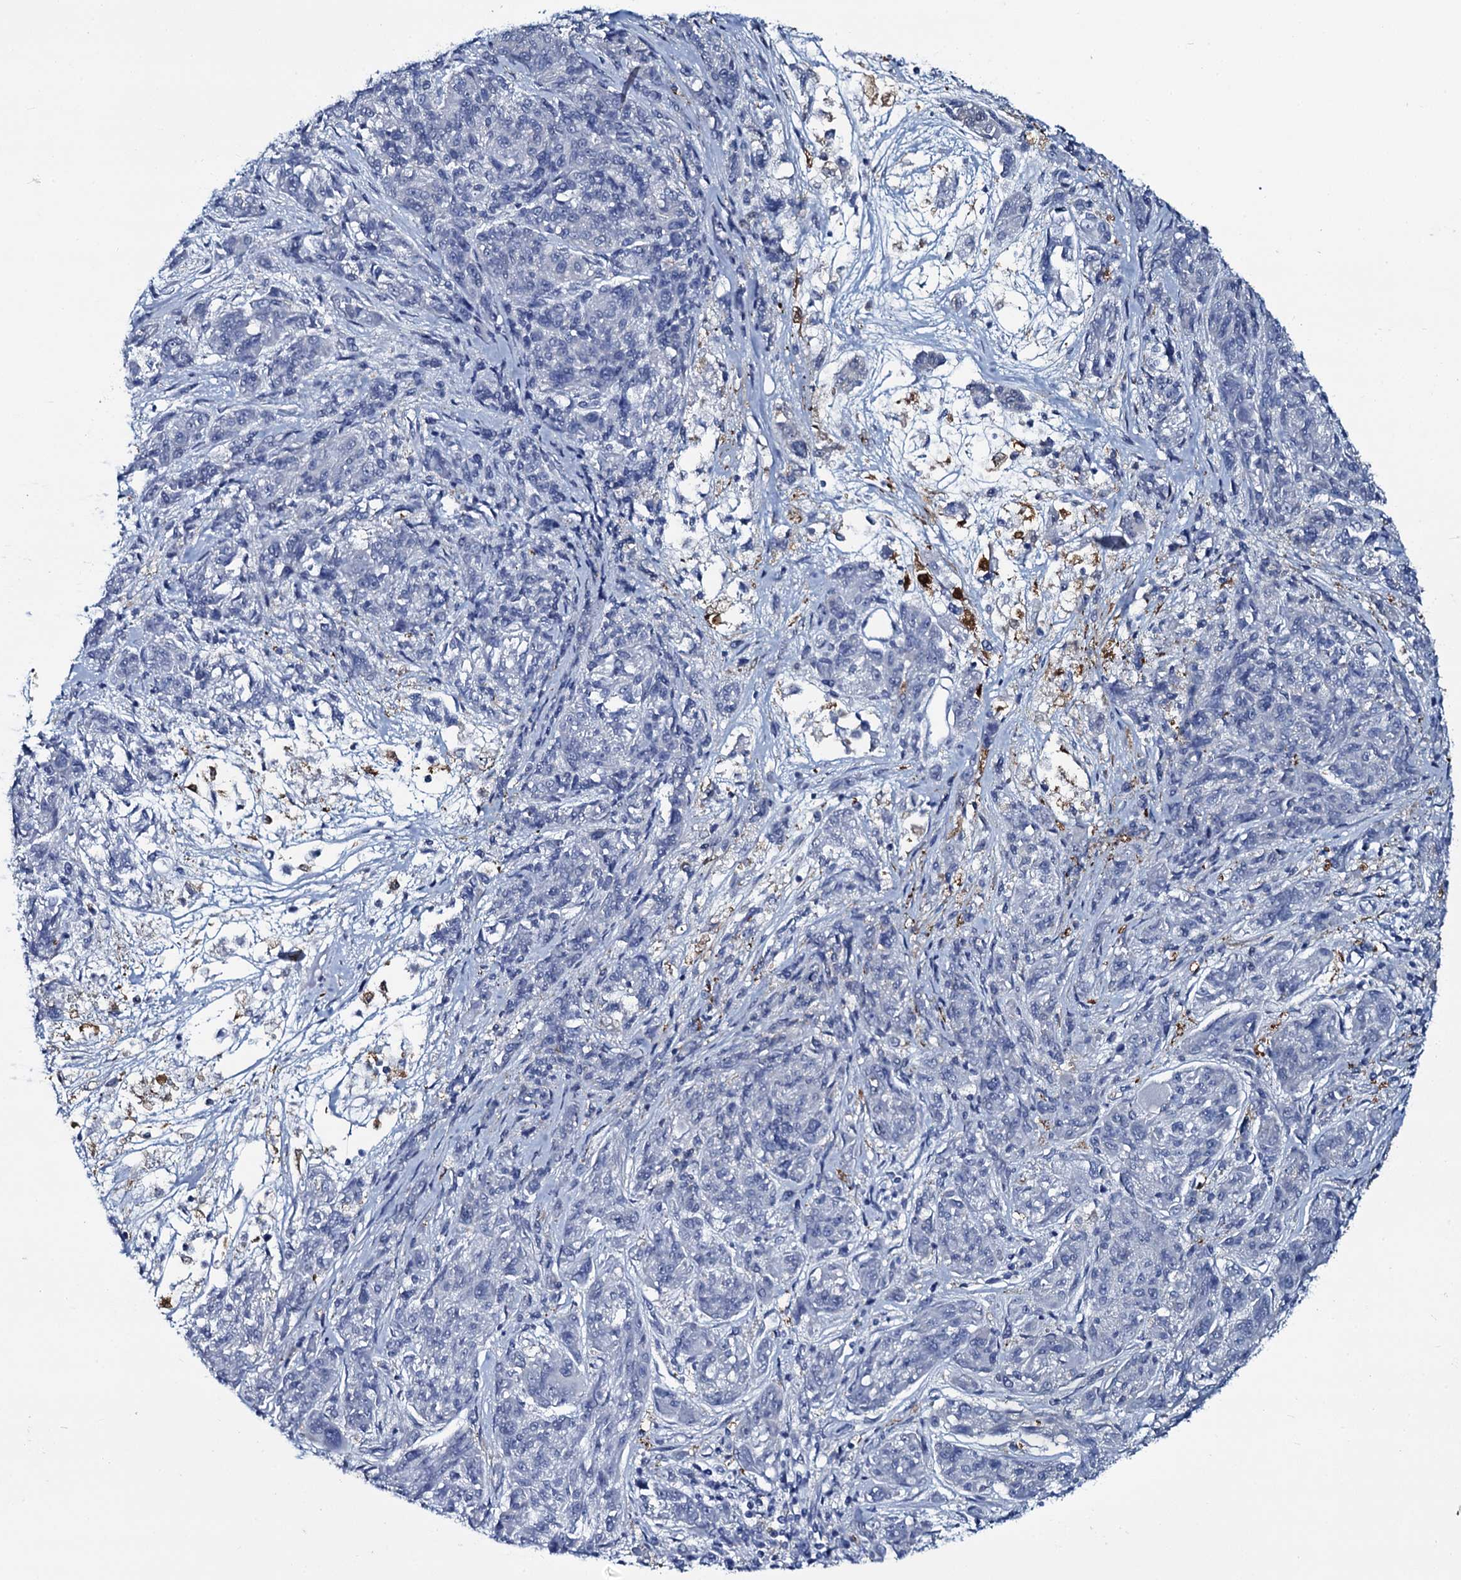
{"staining": {"intensity": "negative", "quantity": "none", "location": "none"}, "tissue": "melanoma", "cell_type": "Tumor cells", "image_type": "cancer", "snomed": [{"axis": "morphology", "description": "Malignant melanoma, NOS"}, {"axis": "topography", "description": "Skin"}], "caption": "Immunohistochemical staining of malignant melanoma exhibits no significant staining in tumor cells.", "gene": "SLC4A7", "patient": {"sex": "male", "age": 53}}